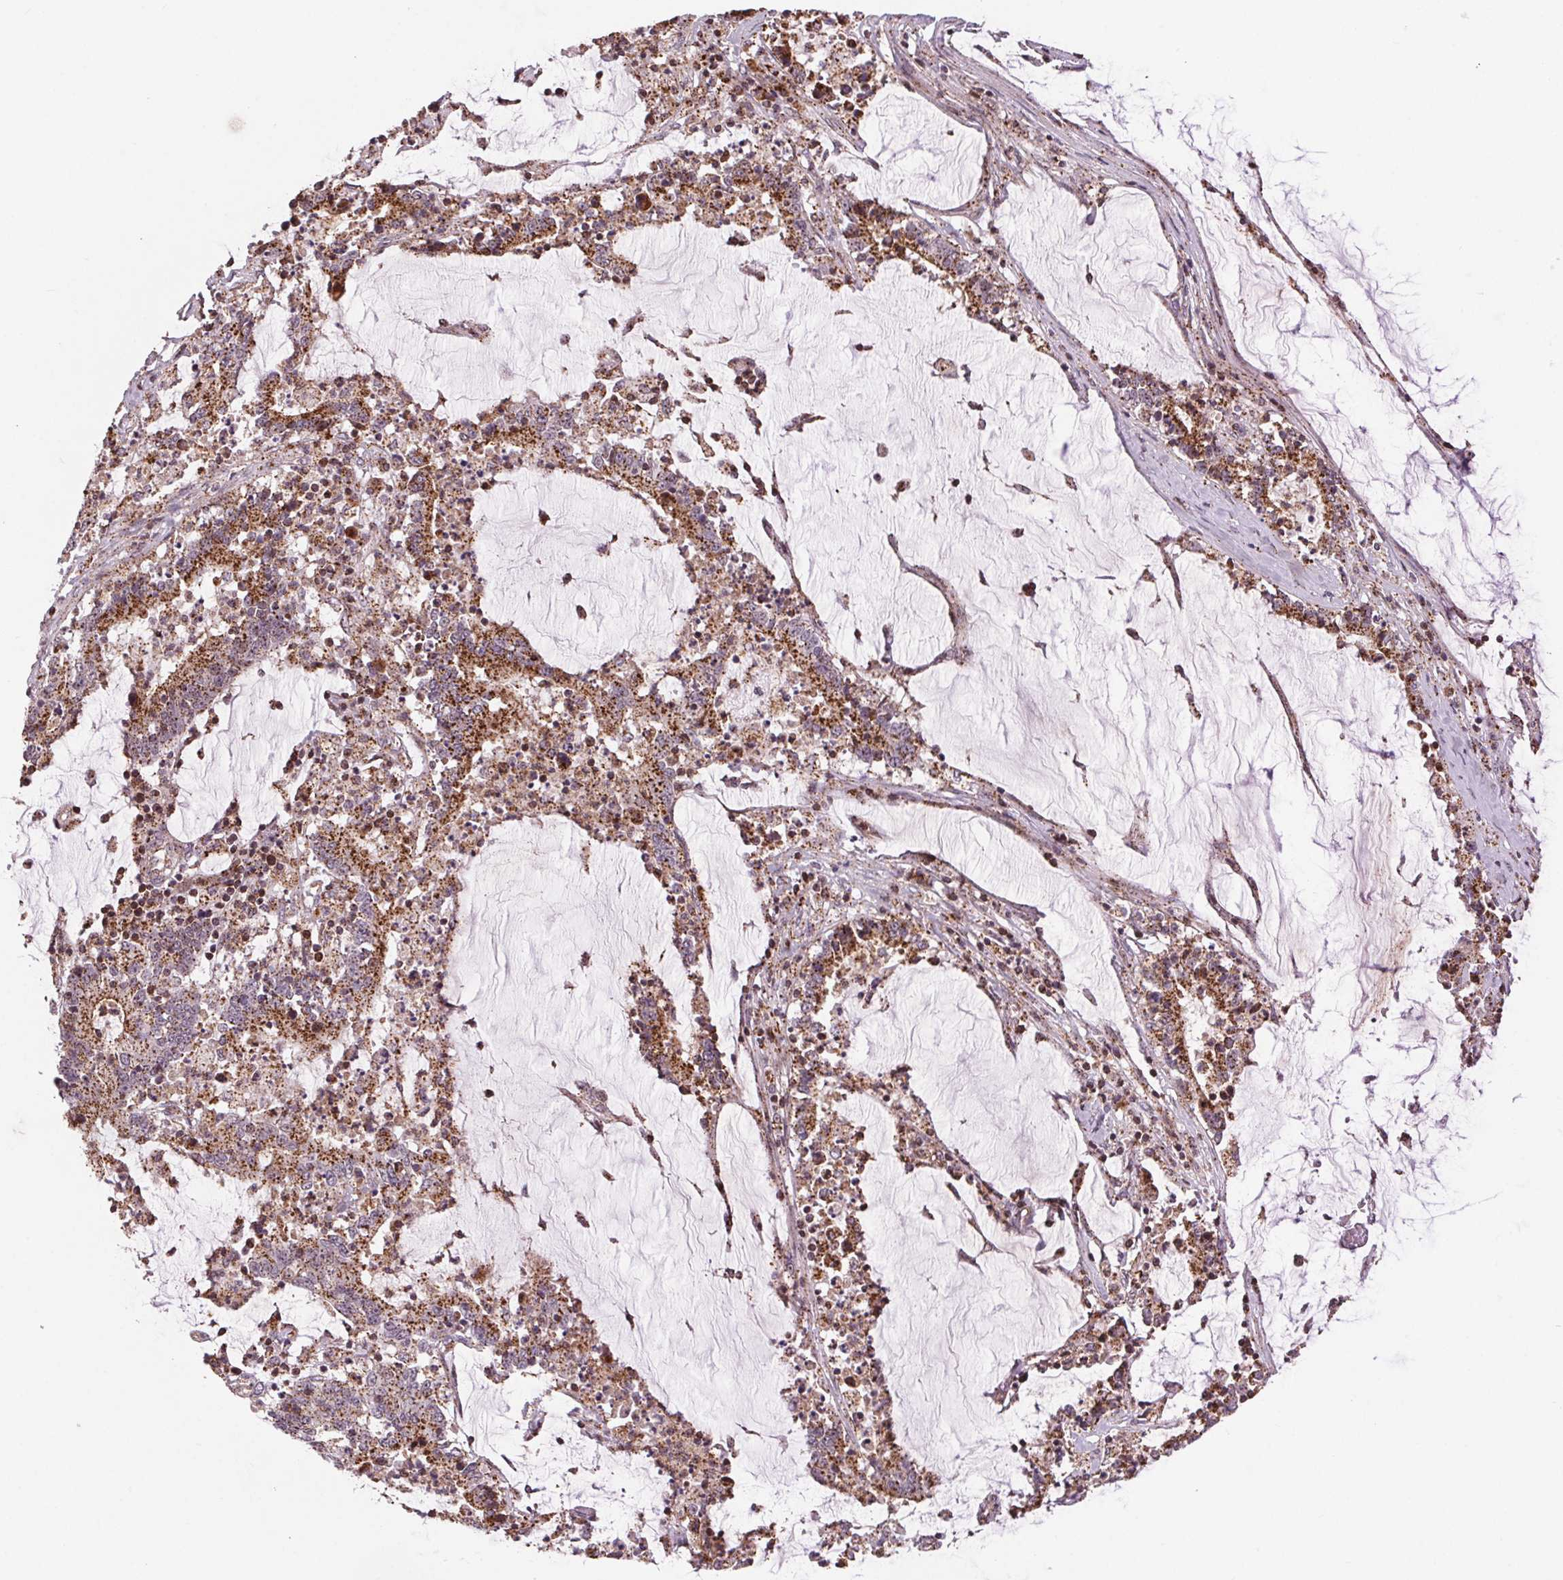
{"staining": {"intensity": "strong", "quantity": ">75%", "location": "cytoplasmic/membranous"}, "tissue": "stomach cancer", "cell_type": "Tumor cells", "image_type": "cancer", "snomed": [{"axis": "morphology", "description": "Adenocarcinoma, NOS"}, {"axis": "topography", "description": "Stomach, upper"}], "caption": "This is a micrograph of IHC staining of adenocarcinoma (stomach), which shows strong expression in the cytoplasmic/membranous of tumor cells.", "gene": "CHMP4B", "patient": {"sex": "male", "age": 68}}